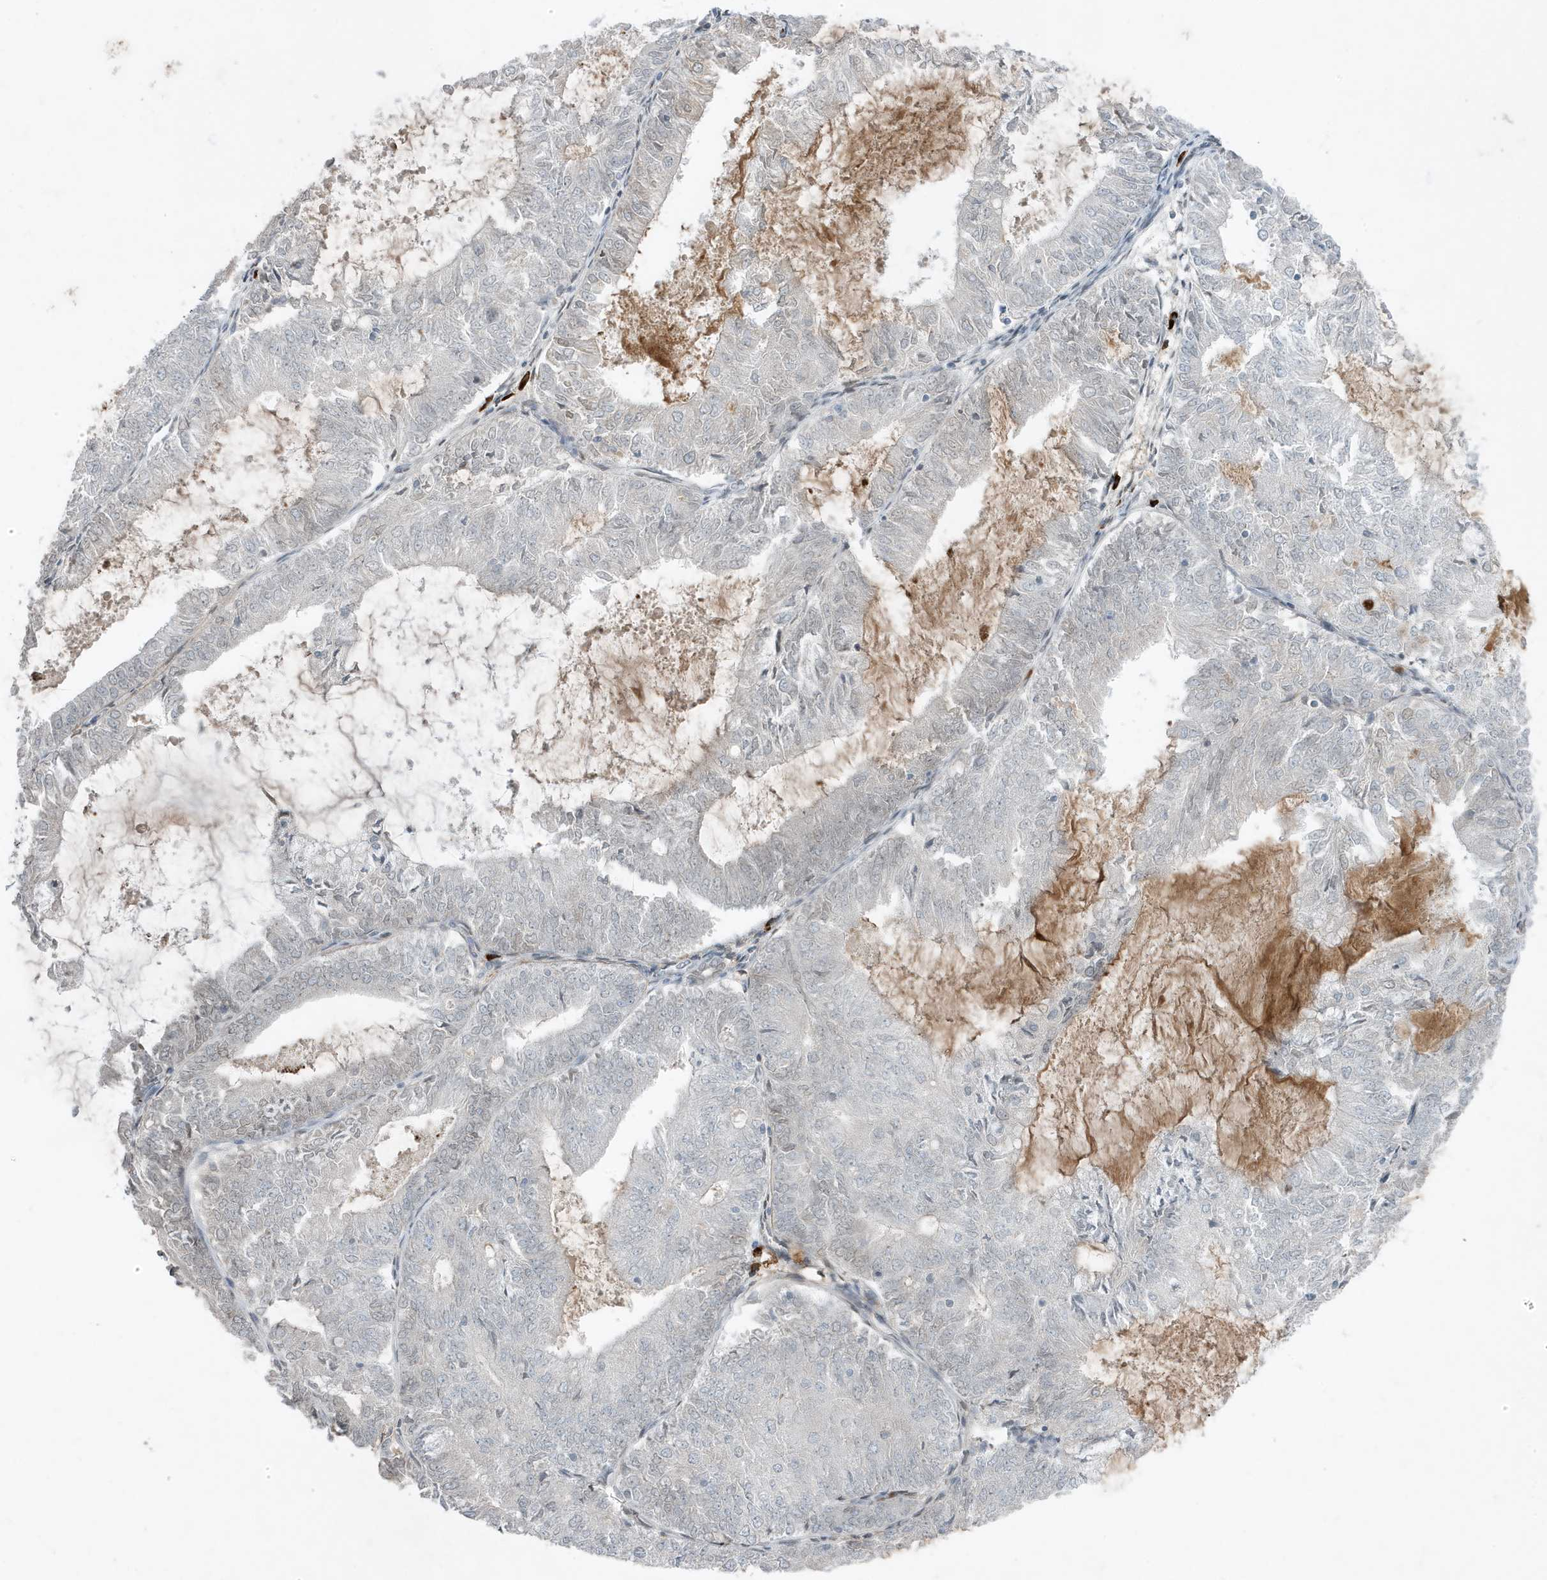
{"staining": {"intensity": "weak", "quantity": "25%-75%", "location": "nuclear"}, "tissue": "endometrial cancer", "cell_type": "Tumor cells", "image_type": "cancer", "snomed": [{"axis": "morphology", "description": "Adenocarcinoma, NOS"}, {"axis": "topography", "description": "Endometrium"}], "caption": "Immunohistochemical staining of endometrial adenocarcinoma demonstrates low levels of weak nuclear staining in approximately 25%-75% of tumor cells.", "gene": "FNDC1", "patient": {"sex": "female", "age": 57}}